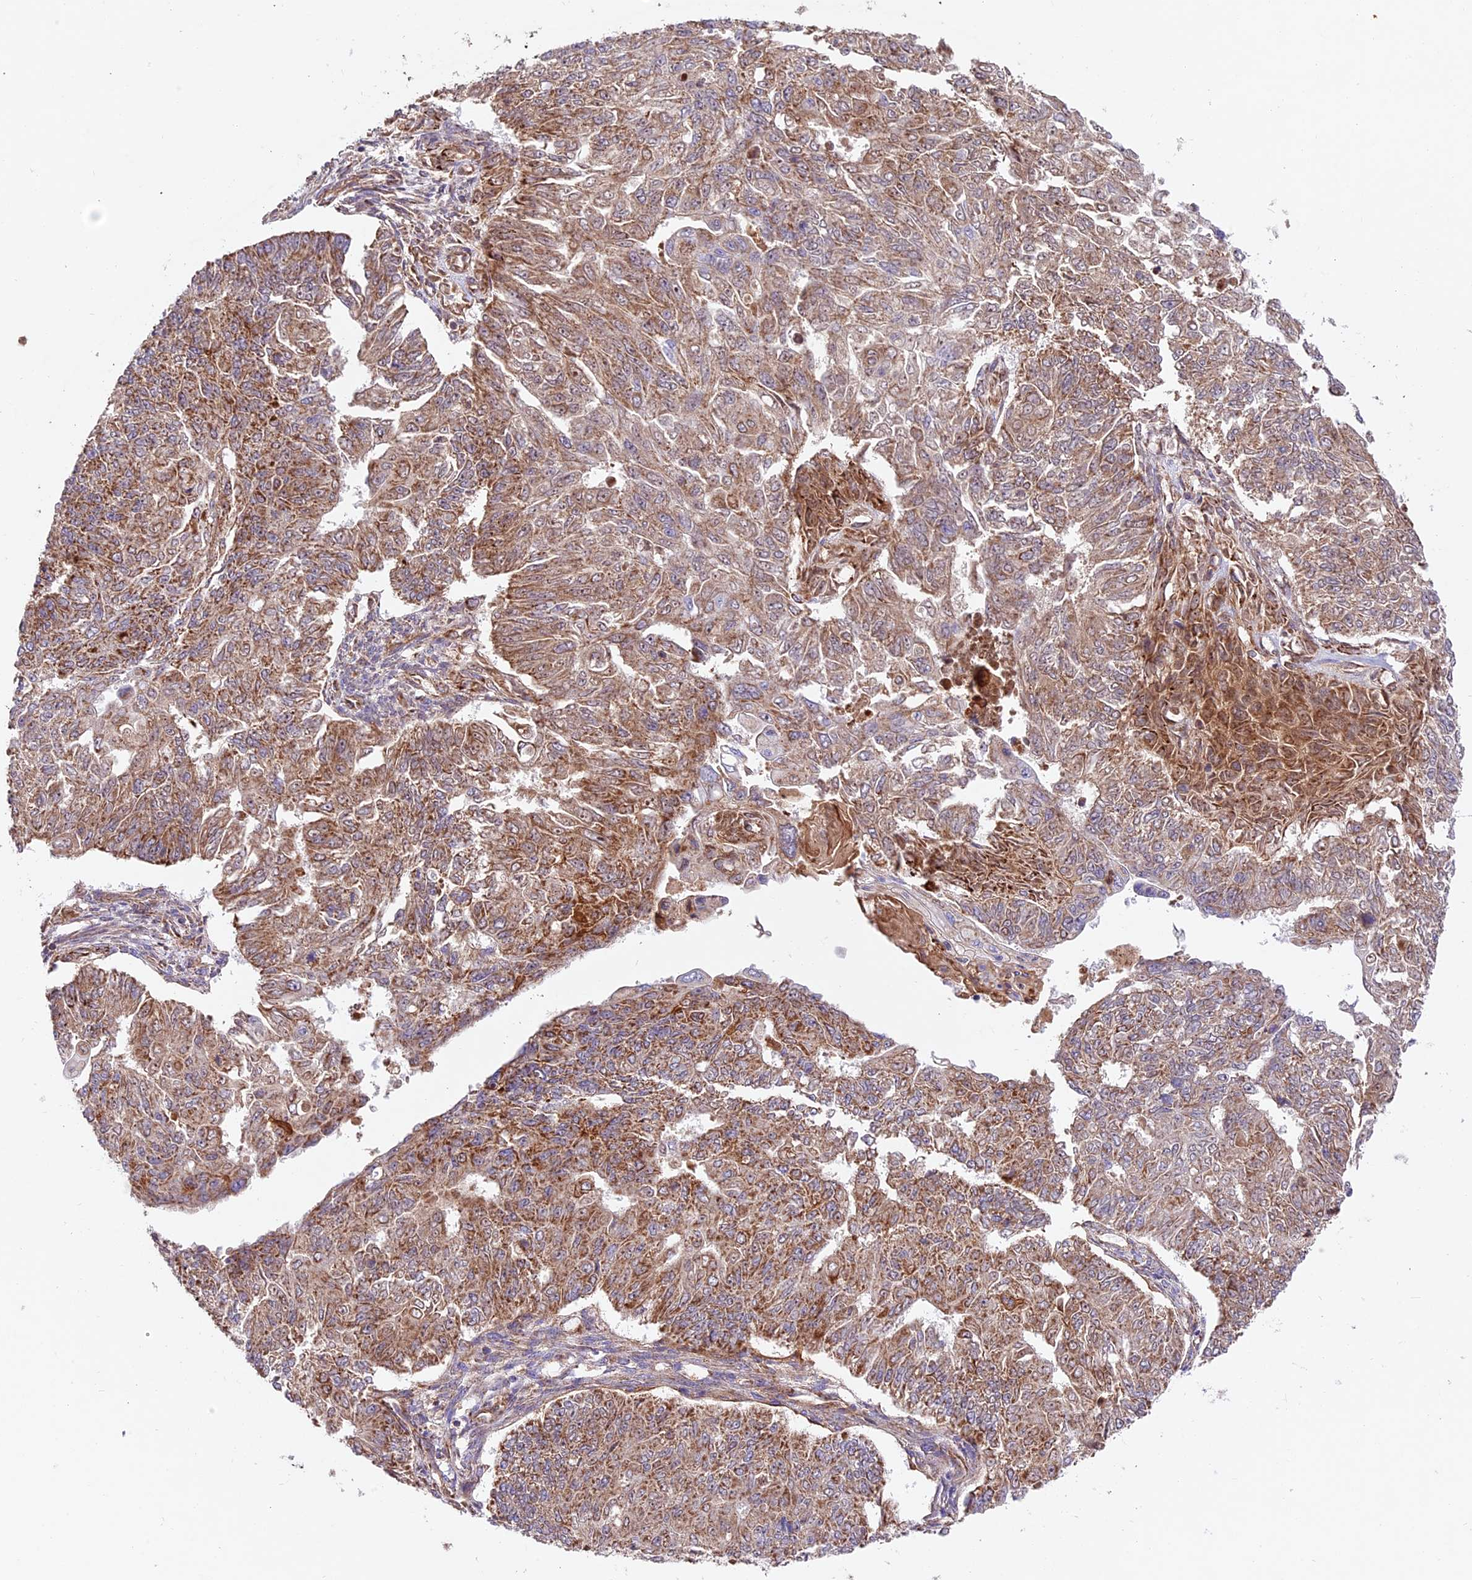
{"staining": {"intensity": "moderate", "quantity": ">75%", "location": "cytoplasmic/membranous"}, "tissue": "endometrial cancer", "cell_type": "Tumor cells", "image_type": "cancer", "snomed": [{"axis": "morphology", "description": "Adenocarcinoma, NOS"}, {"axis": "topography", "description": "Endometrium"}], "caption": "Endometrial cancer (adenocarcinoma) stained with a brown dye demonstrates moderate cytoplasmic/membranous positive staining in approximately >75% of tumor cells.", "gene": "NDUFA8", "patient": {"sex": "female", "age": 32}}